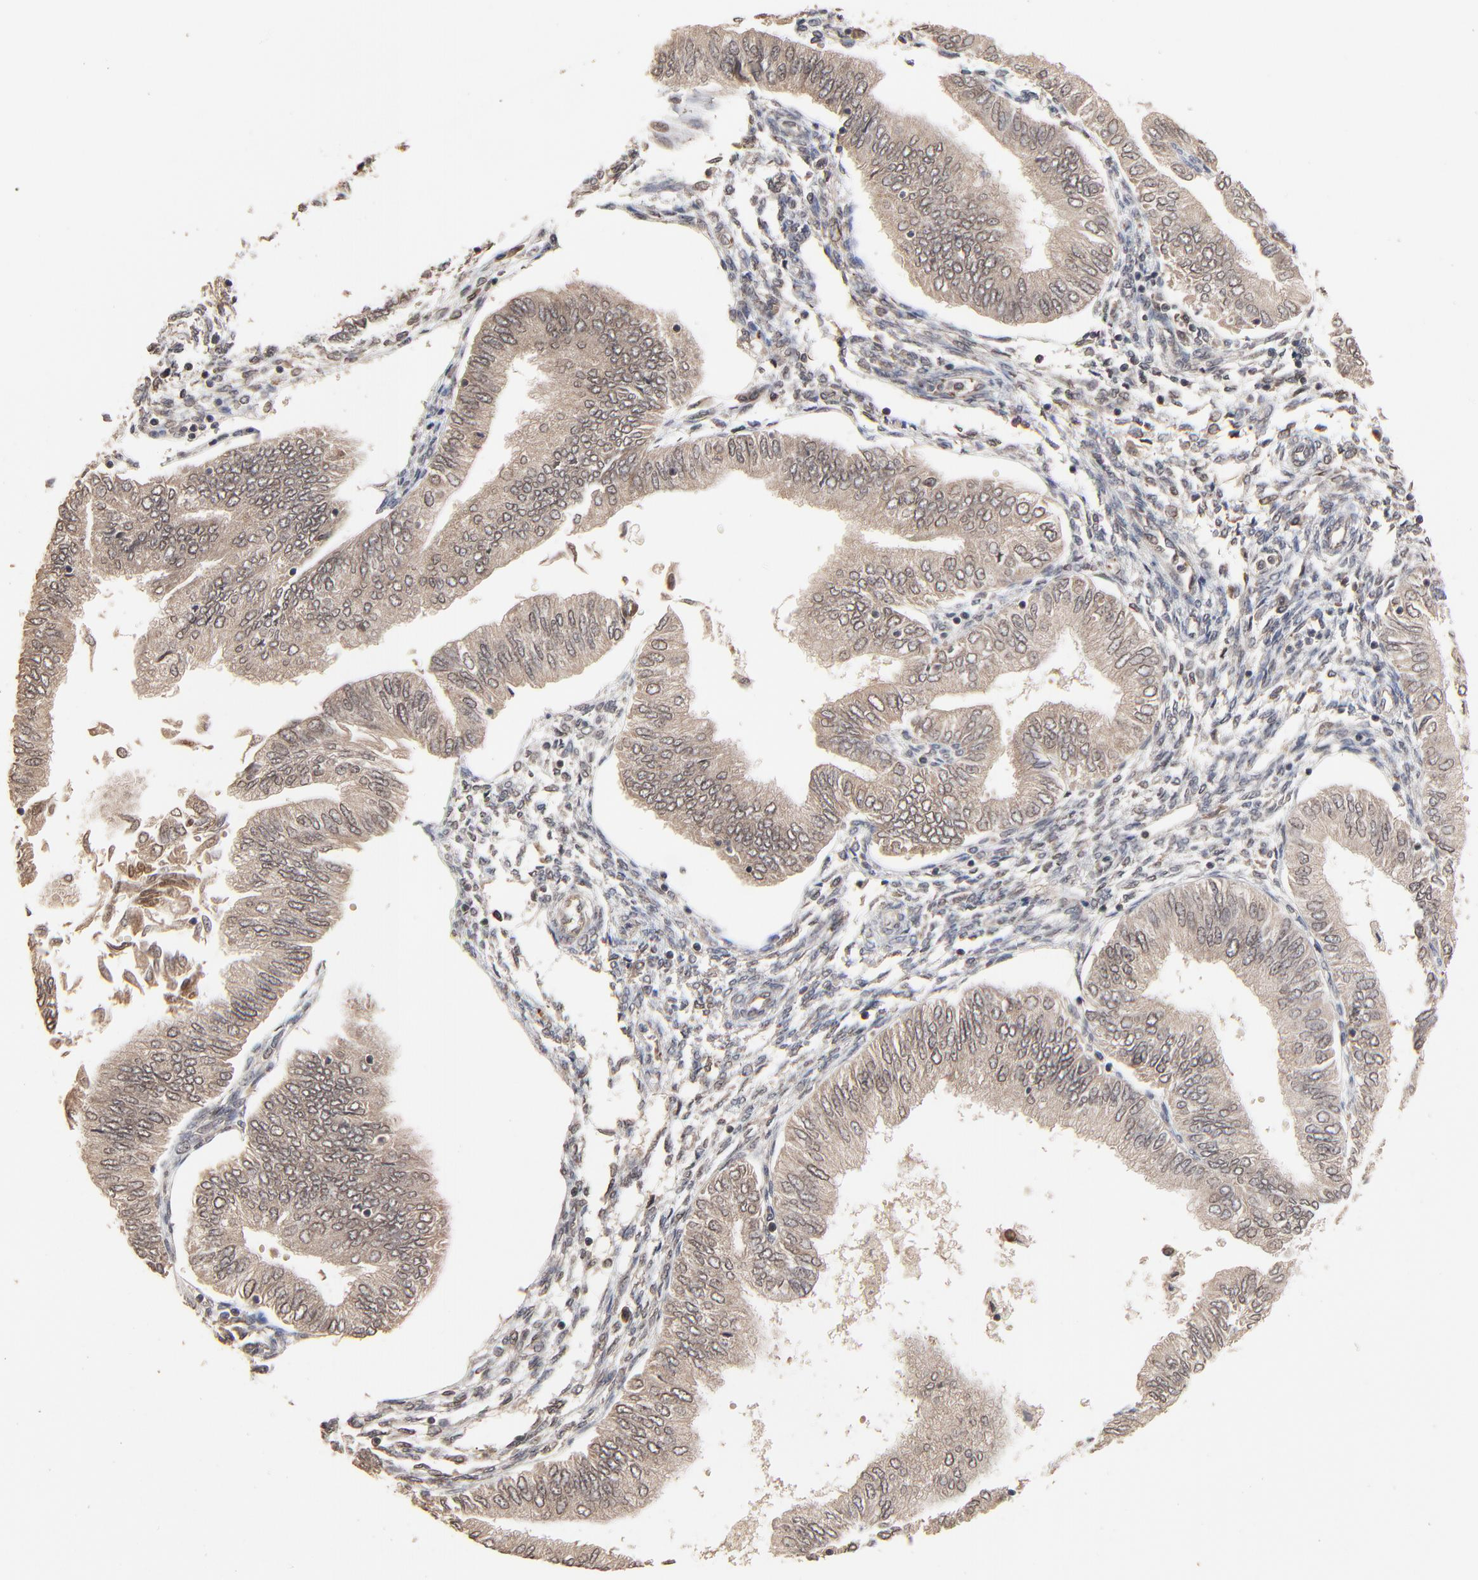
{"staining": {"intensity": "weak", "quantity": ">75%", "location": "cytoplasmic/membranous,nuclear"}, "tissue": "endometrial cancer", "cell_type": "Tumor cells", "image_type": "cancer", "snomed": [{"axis": "morphology", "description": "Adenocarcinoma, NOS"}, {"axis": "topography", "description": "Endometrium"}], "caption": "IHC (DAB (3,3'-diaminobenzidine)) staining of endometrial cancer (adenocarcinoma) displays weak cytoplasmic/membranous and nuclear protein positivity in about >75% of tumor cells. Immunohistochemistry stains the protein of interest in brown and the nuclei are stained blue.", "gene": "FAM227A", "patient": {"sex": "female", "age": 51}}